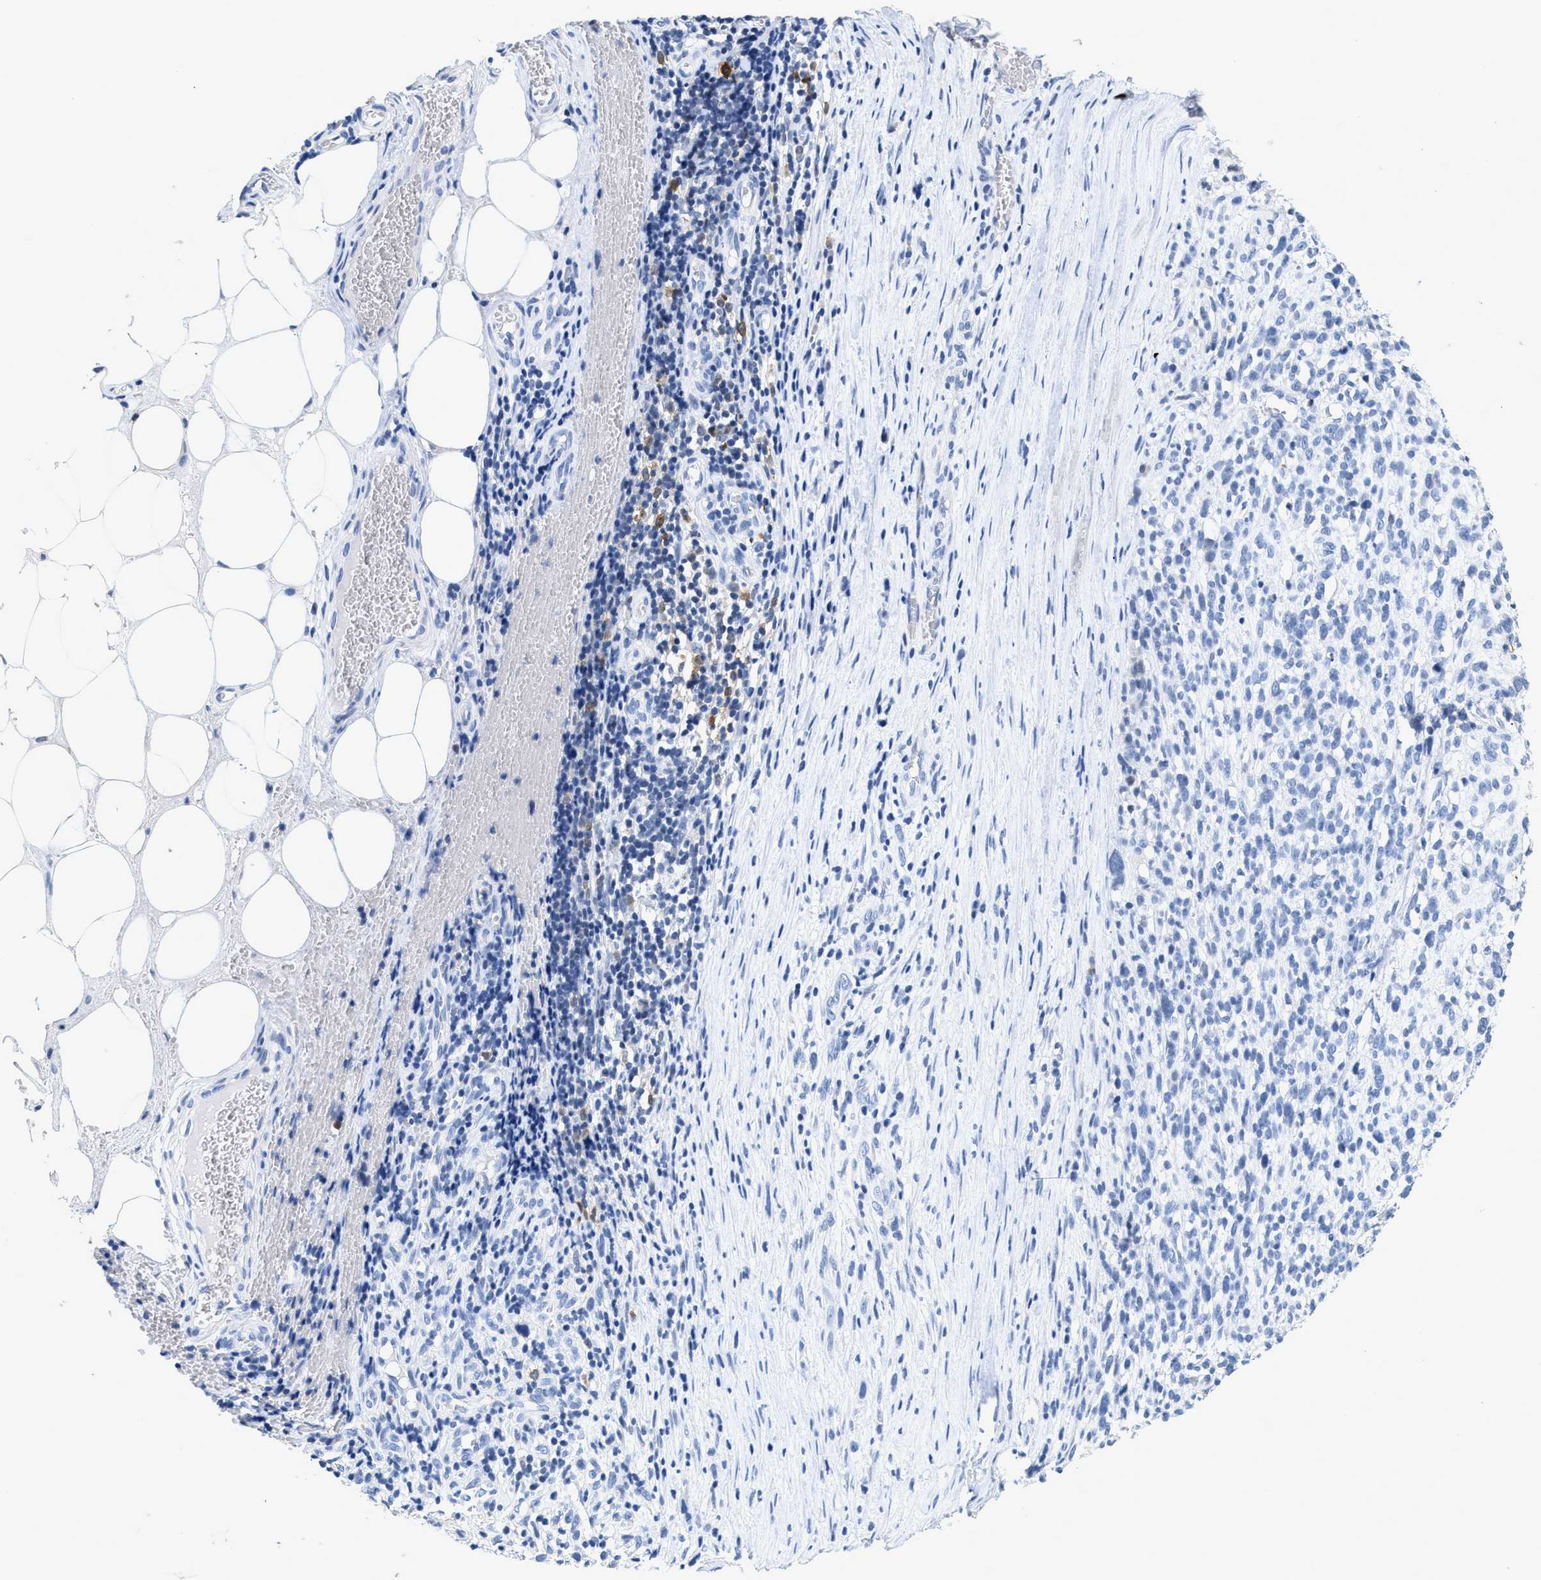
{"staining": {"intensity": "negative", "quantity": "none", "location": "none"}, "tissue": "melanoma", "cell_type": "Tumor cells", "image_type": "cancer", "snomed": [{"axis": "morphology", "description": "Malignant melanoma, NOS"}, {"axis": "topography", "description": "Skin"}], "caption": "An image of melanoma stained for a protein shows no brown staining in tumor cells.", "gene": "CRYM", "patient": {"sex": "female", "age": 55}}